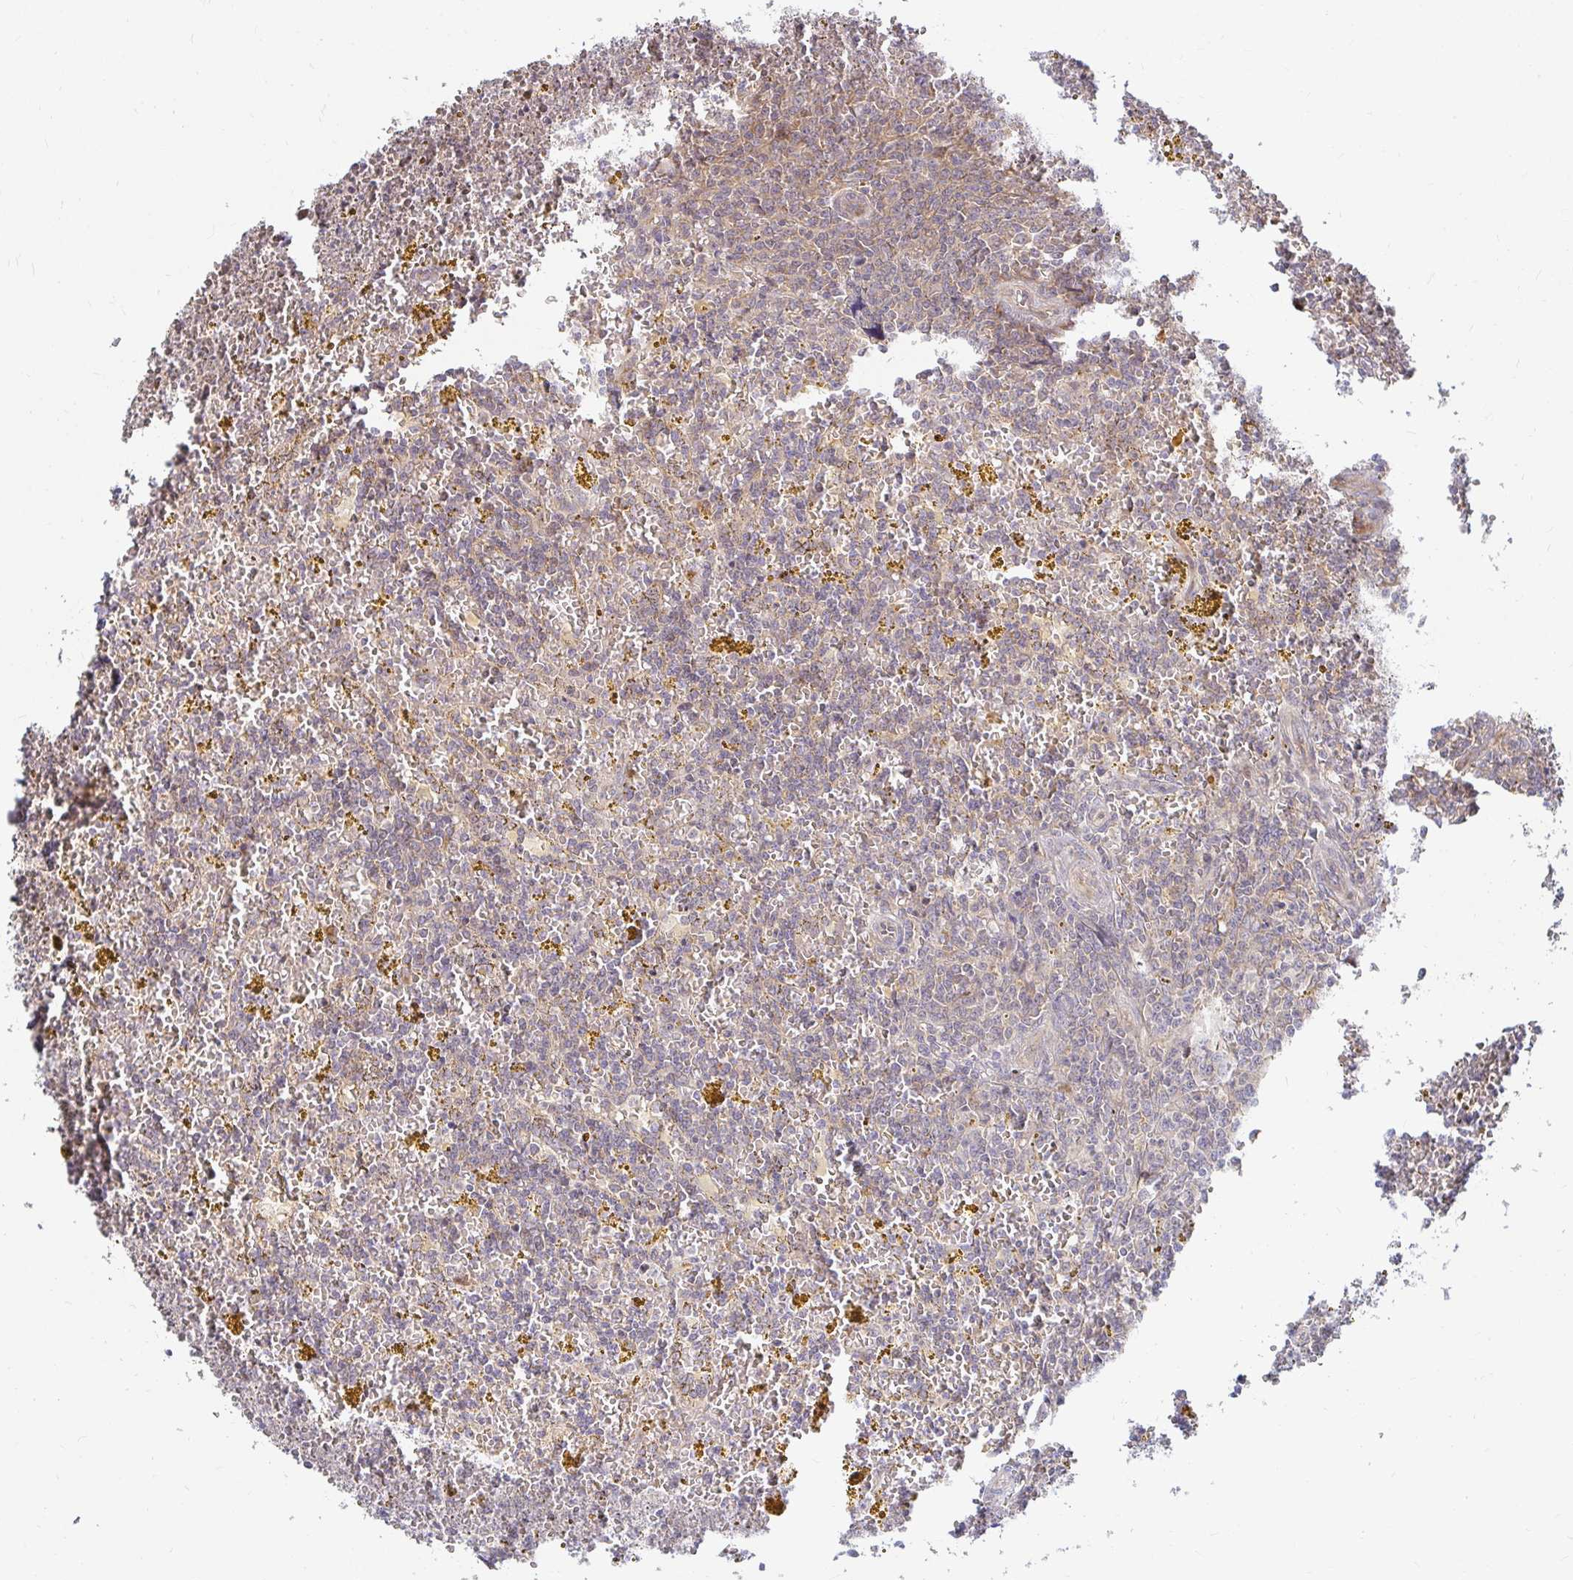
{"staining": {"intensity": "negative", "quantity": "none", "location": "none"}, "tissue": "lymphoma", "cell_type": "Tumor cells", "image_type": "cancer", "snomed": [{"axis": "morphology", "description": "Malignant lymphoma, non-Hodgkin's type, Low grade"}, {"axis": "topography", "description": "Spleen"}, {"axis": "topography", "description": "Lymph node"}], "caption": "High magnification brightfield microscopy of lymphoma stained with DAB (brown) and counterstained with hematoxylin (blue): tumor cells show no significant expression.", "gene": "CAST", "patient": {"sex": "female", "age": 66}}